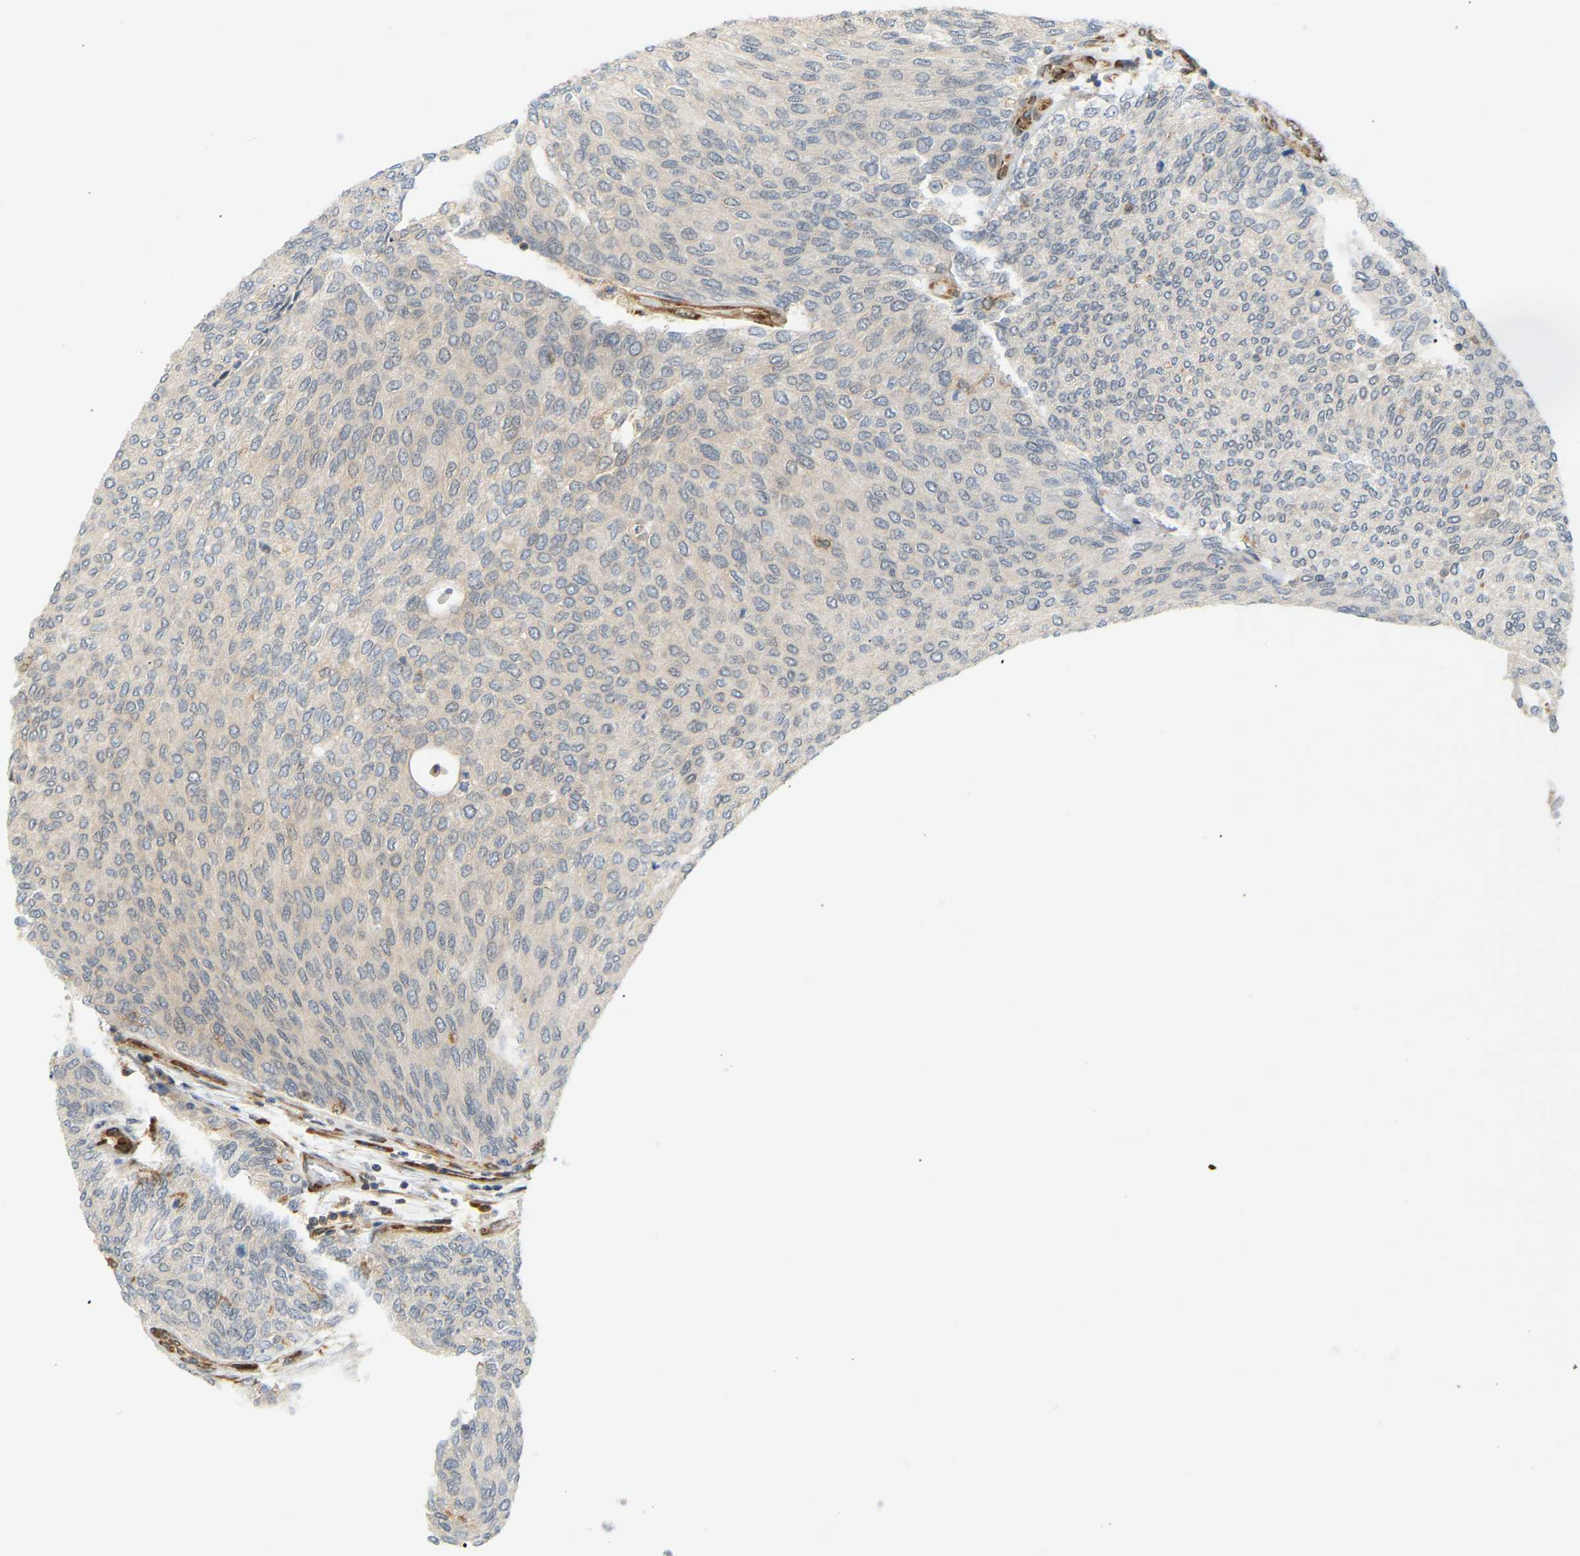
{"staining": {"intensity": "negative", "quantity": "none", "location": "none"}, "tissue": "urothelial cancer", "cell_type": "Tumor cells", "image_type": "cancer", "snomed": [{"axis": "morphology", "description": "Urothelial carcinoma, Low grade"}, {"axis": "topography", "description": "Urinary bladder"}], "caption": "The histopathology image shows no significant positivity in tumor cells of urothelial cancer.", "gene": "PLCG2", "patient": {"sex": "female", "age": 79}}